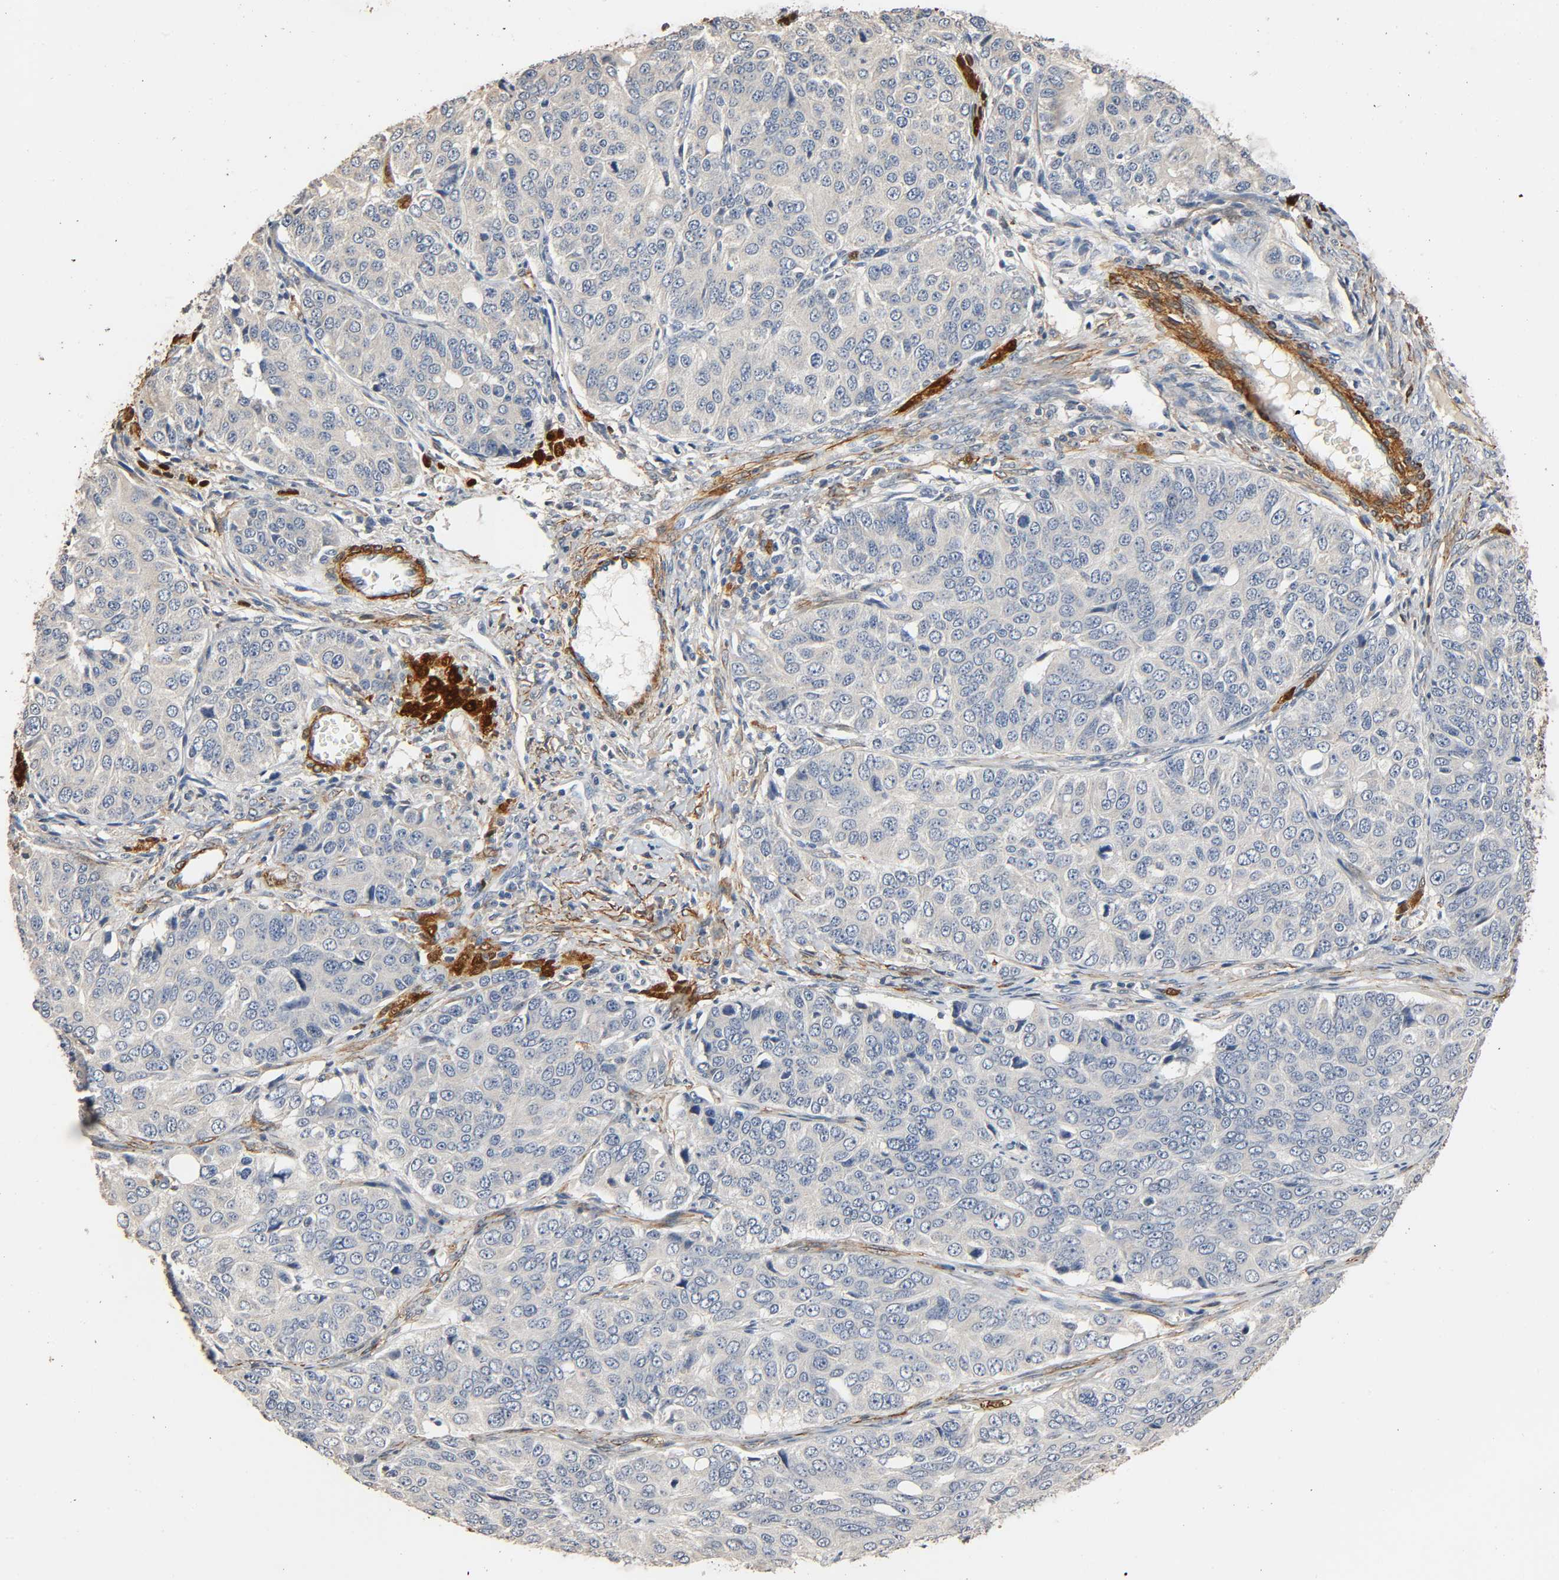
{"staining": {"intensity": "negative", "quantity": "none", "location": "none"}, "tissue": "ovarian cancer", "cell_type": "Tumor cells", "image_type": "cancer", "snomed": [{"axis": "morphology", "description": "Carcinoma, endometroid"}, {"axis": "topography", "description": "Ovary"}], "caption": "Micrograph shows no protein positivity in tumor cells of ovarian cancer (endometroid carcinoma) tissue.", "gene": "GSTA3", "patient": {"sex": "female", "age": 51}}